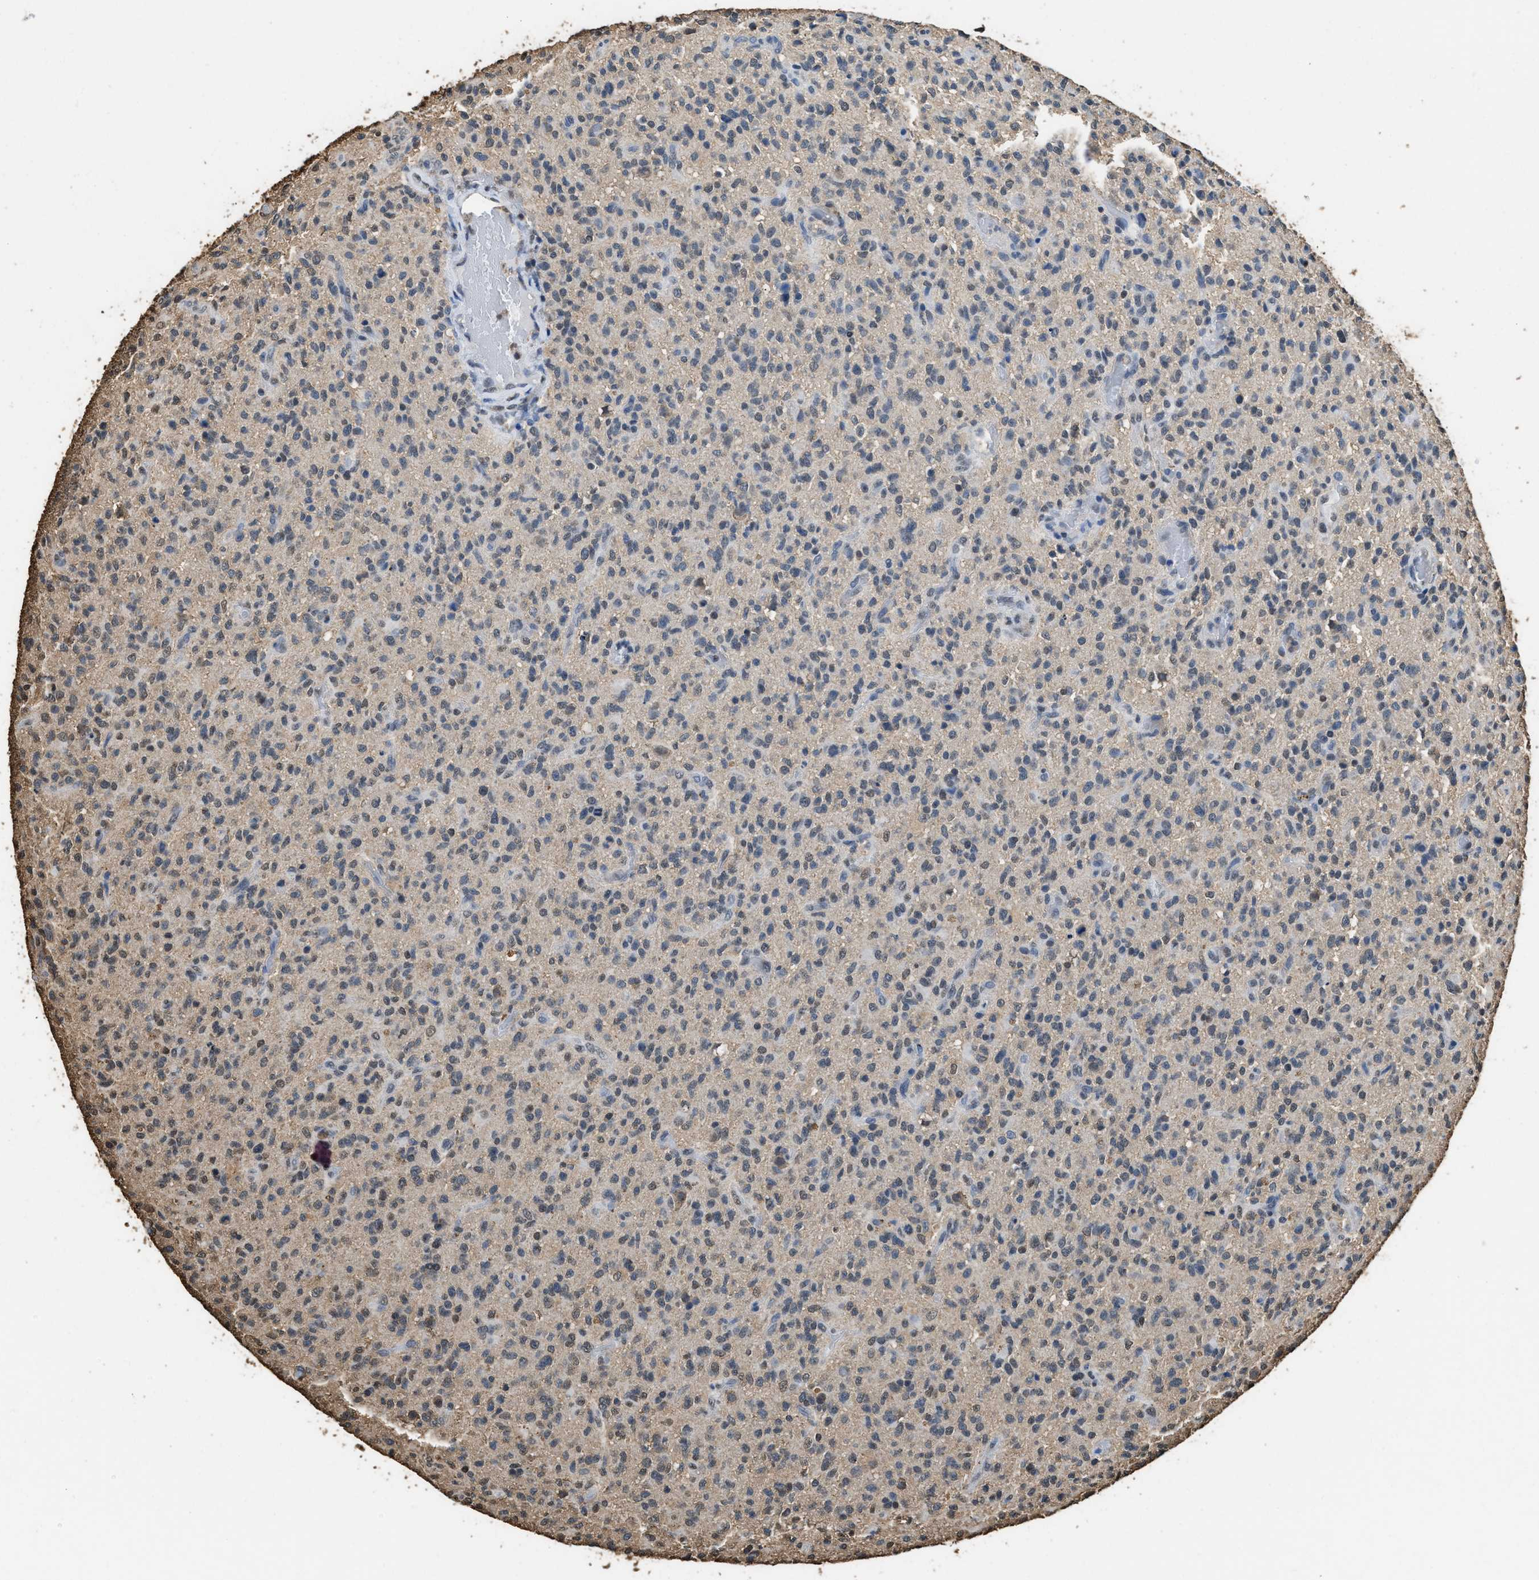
{"staining": {"intensity": "moderate", "quantity": "<25%", "location": "nuclear"}, "tissue": "glioma", "cell_type": "Tumor cells", "image_type": "cancer", "snomed": [{"axis": "morphology", "description": "Glioma, malignant, High grade"}, {"axis": "topography", "description": "Brain"}], "caption": "Human malignant high-grade glioma stained with a brown dye reveals moderate nuclear positive expression in approximately <25% of tumor cells.", "gene": "GAPDH", "patient": {"sex": "male", "age": 71}}